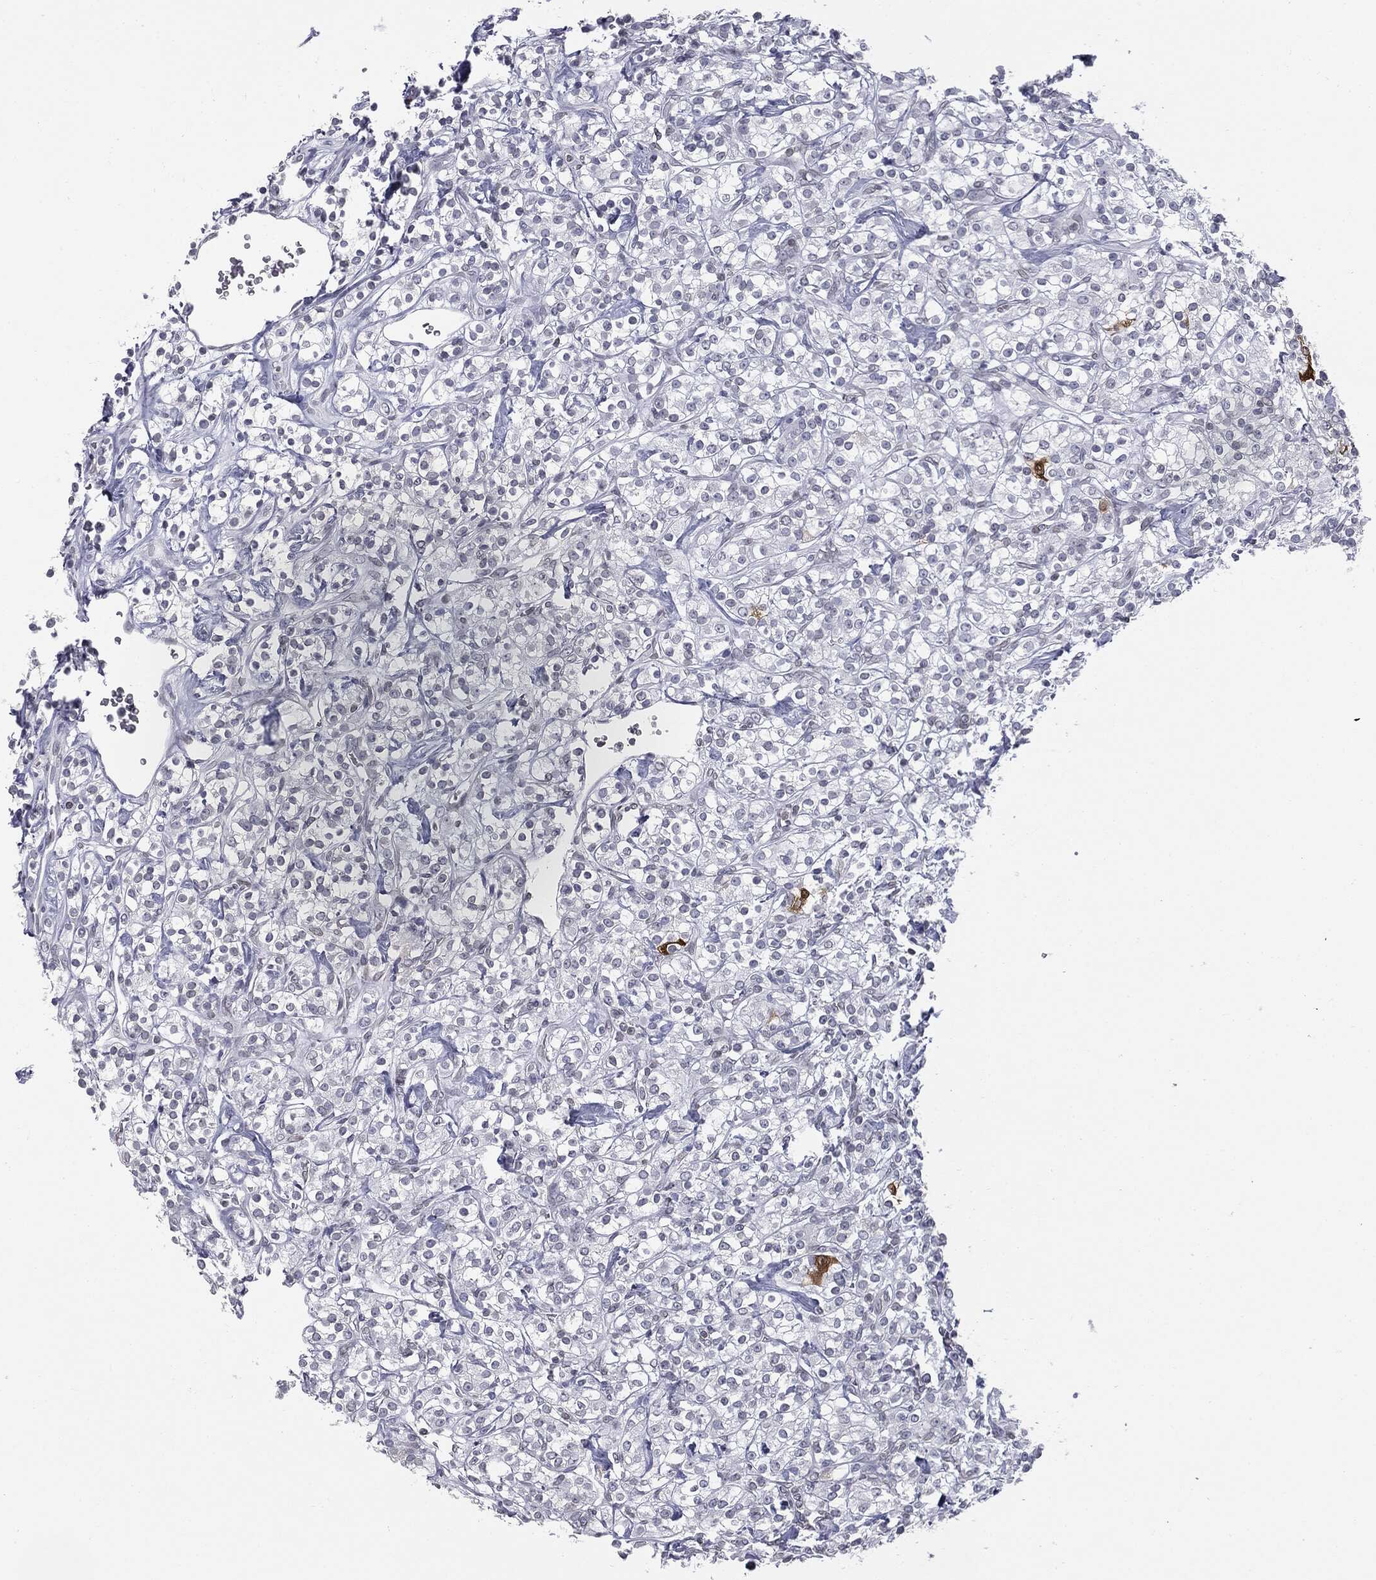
{"staining": {"intensity": "strong", "quantity": "<25%", "location": "cytoplasmic/membranous"}, "tissue": "renal cancer", "cell_type": "Tumor cells", "image_type": "cancer", "snomed": [{"axis": "morphology", "description": "Adenocarcinoma, NOS"}, {"axis": "topography", "description": "Kidney"}], "caption": "This image displays immunohistochemistry (IHC) staining of human renal adenocarcinoma, with medium strong cytoplasmic/membranous positivity in approximately <25% of tumor cells.", "gene": "ALDOB", "patient": {"sex": "male", "age": 77}}